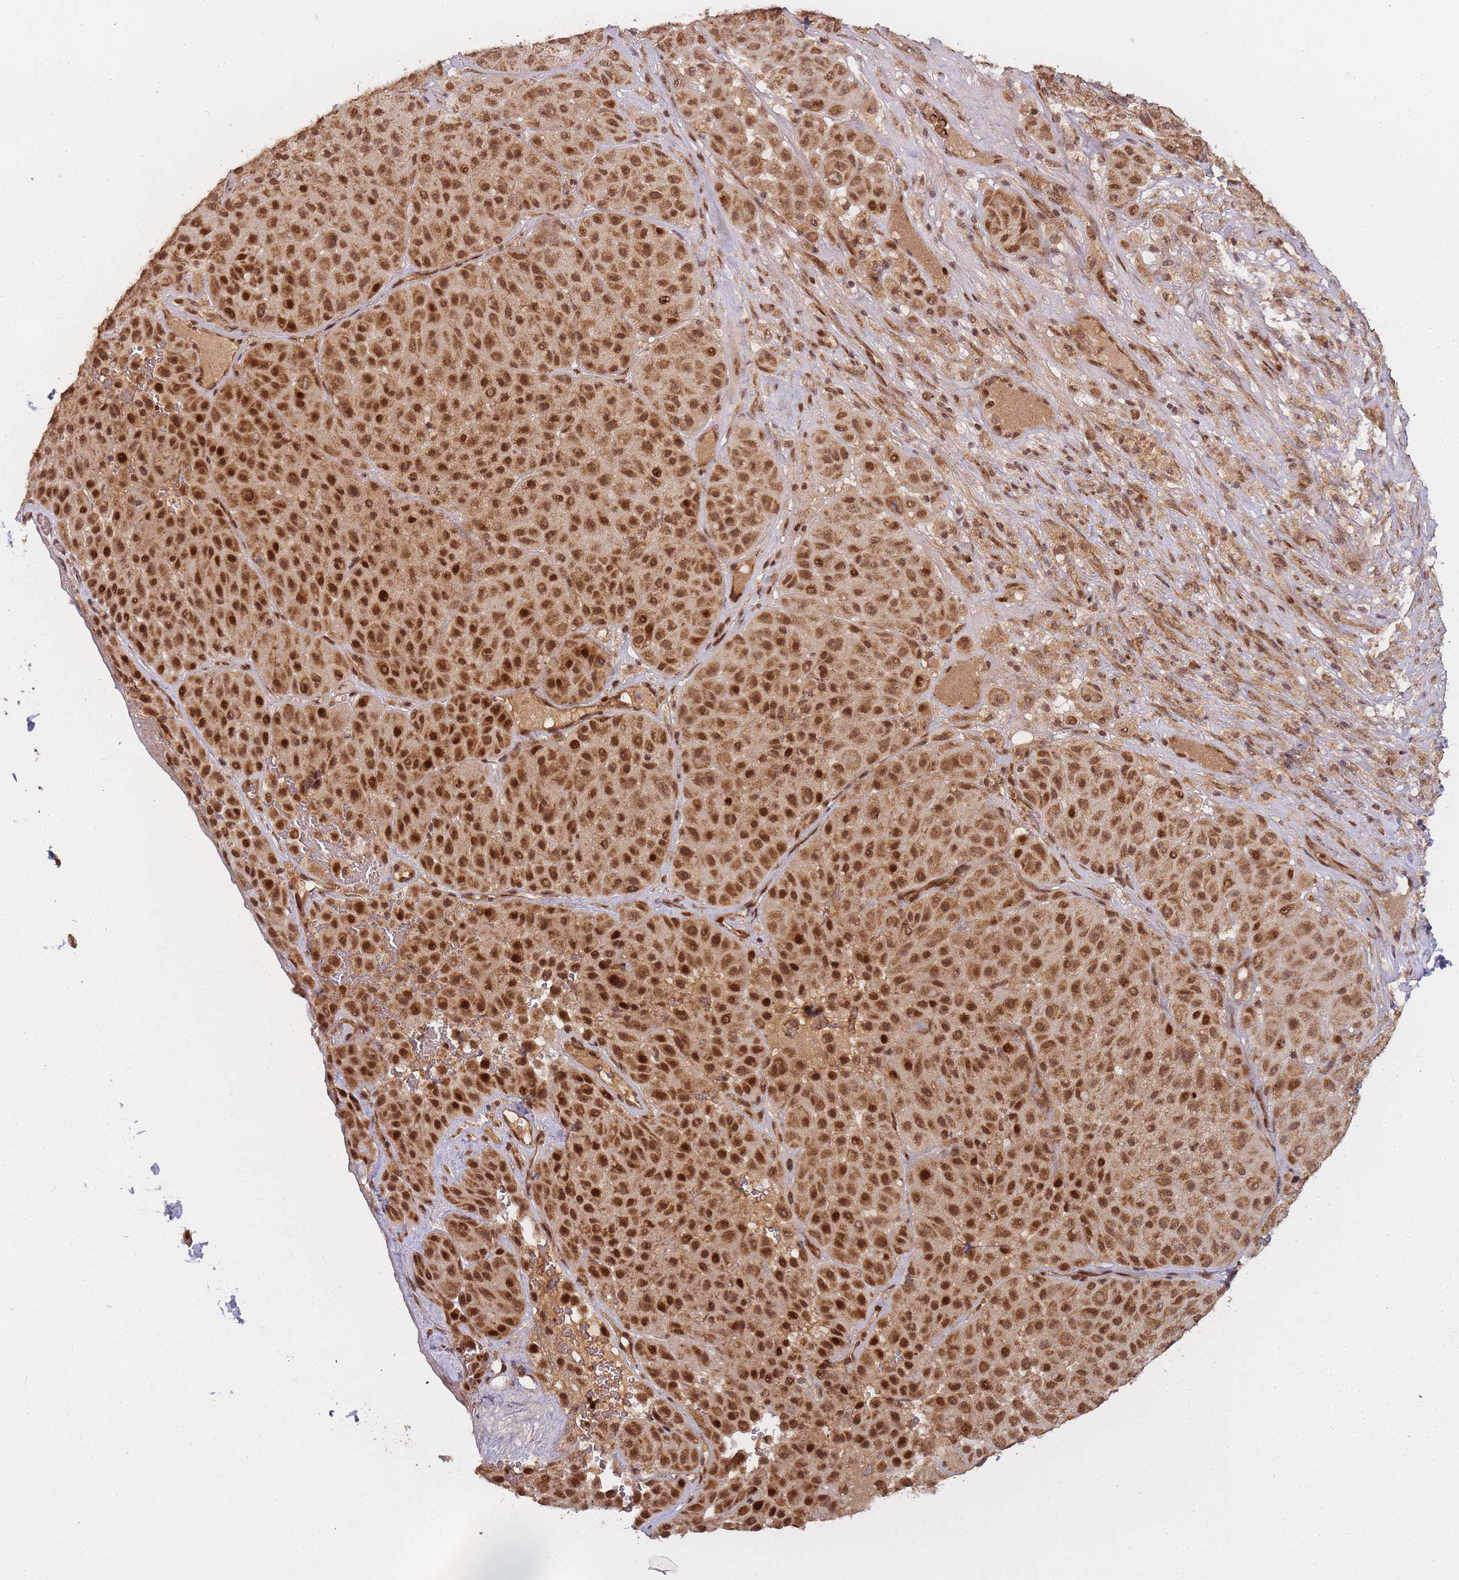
{"staining": {"intensity": "moderate", "quantity": ">75%", "location": "cytoplasmic/membranous,nuclear"}, "tissue": "melanoma", "cell_type": "Tumor cells", "image_type": "cancer", "snomed": [{"axis": "morphology", "description": "Malignant melanoma, Metastatic site"}, {"axis": "topography", "description": "Smooth muscle"}], "caption": "Melanoma stained with a protein marker reveals moderate staining in tumor cells.", "gene": "ZNF497", "patient": {"sex": "male", "age": 41}}